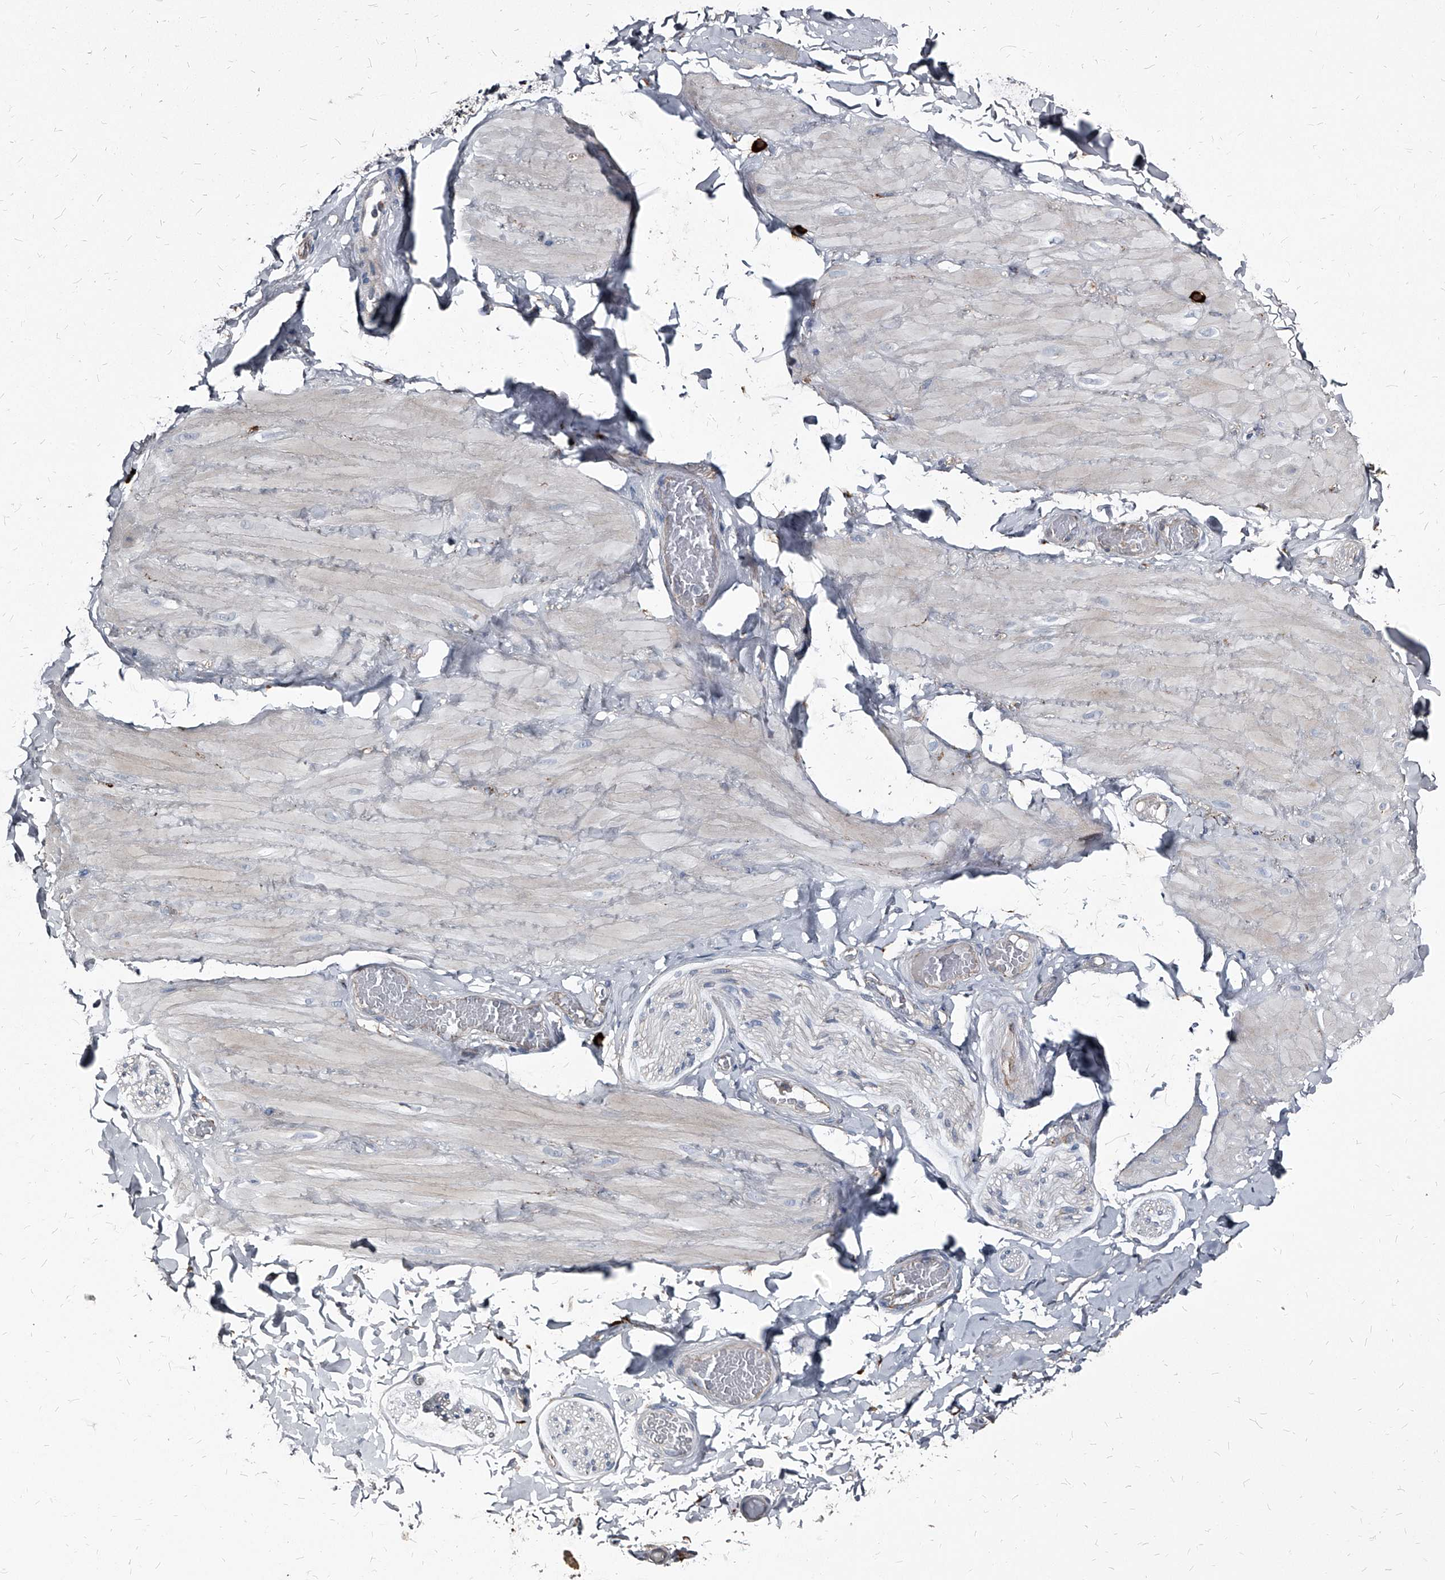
{"staining": {"intensity": "negative", "quantity": "none", "location": "none"}, "tissue": "adipose tissue", "cell_type": "Adipocytes", "image_type": "normal", "snomed": [{"axis": "morphology", "description": "Normal tissue, NOS"}, {"axis": "topography", "description": "Adipose tissue"}, {"axis": "topography", "description": "Vascular tissue"}, {"axis": "topography", "description": "Peripheral nerve tissue"}], "caption": "DAB immunohistochemical staining of normal adipose tissue demonstrates no significant positivity in adipocytes. (Brightfield microscopy of DAB IHC at high magnification).", "gene": "PGLYRP3", "patient": {"sex": "male", "age": 25}}